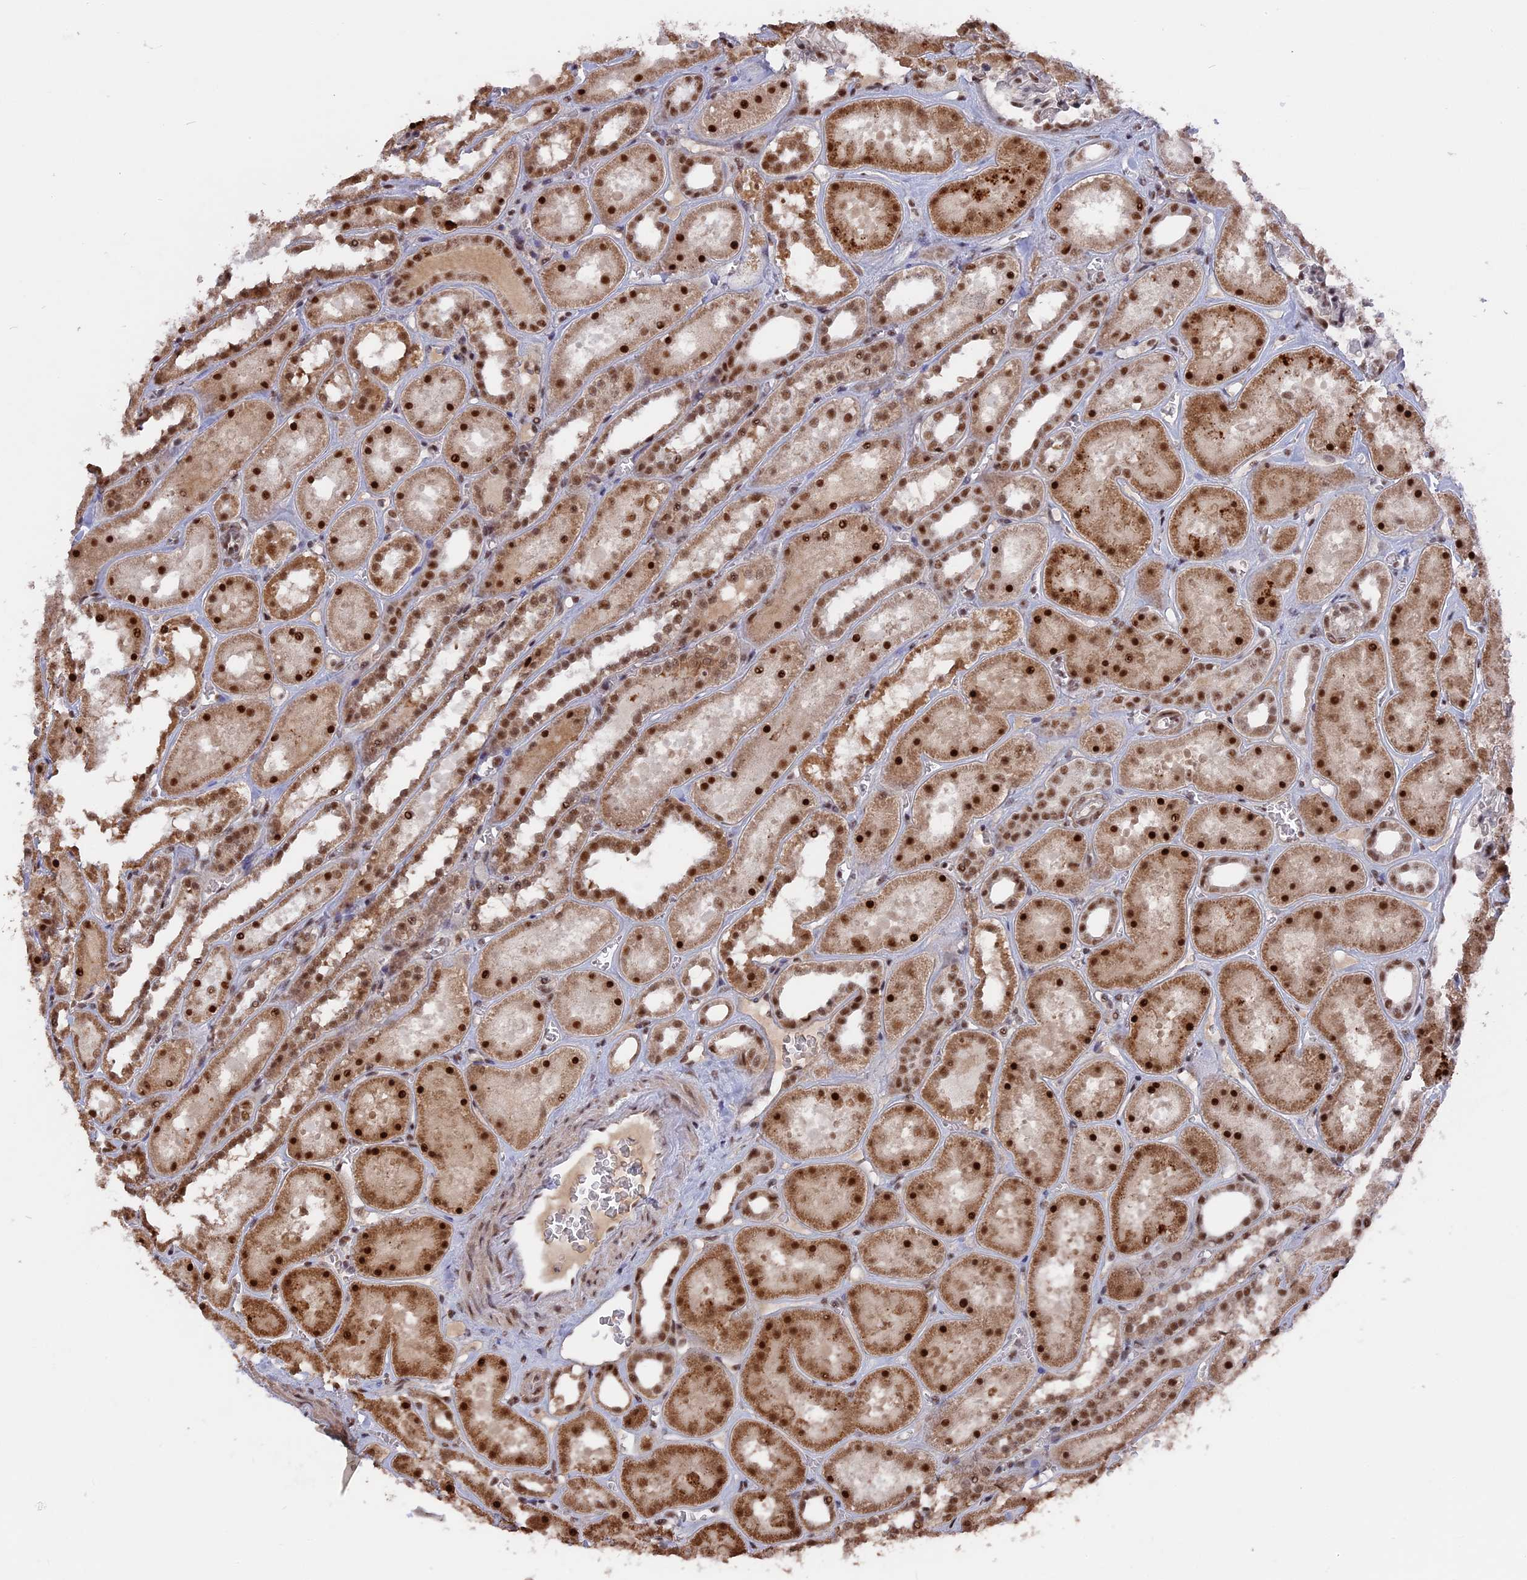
{"staining": {"intensity": "moderate", "quantity": ">75%", "location": "nuclear"}, "tissue": "kidney", "cell_type": "Cells in glomeruli", "image_type": "normal", "snomed": [{"axis": "morphology", "description": "Normal tissue, NOS"}, {"axis": "topography", "description": "Kidney"}], "caption": "Immunohistochemistry (IHC) micrograph of unremarkable kidney: human kidney stained using immunohistochemistry demonstrates medium levels of moderate protein expression localized specifically in the nuclear of cells in glomeruli, appearing as a nuclear brown color.", "gene": "SF3A2", "patient": {"sex": "female", "age": 41}}